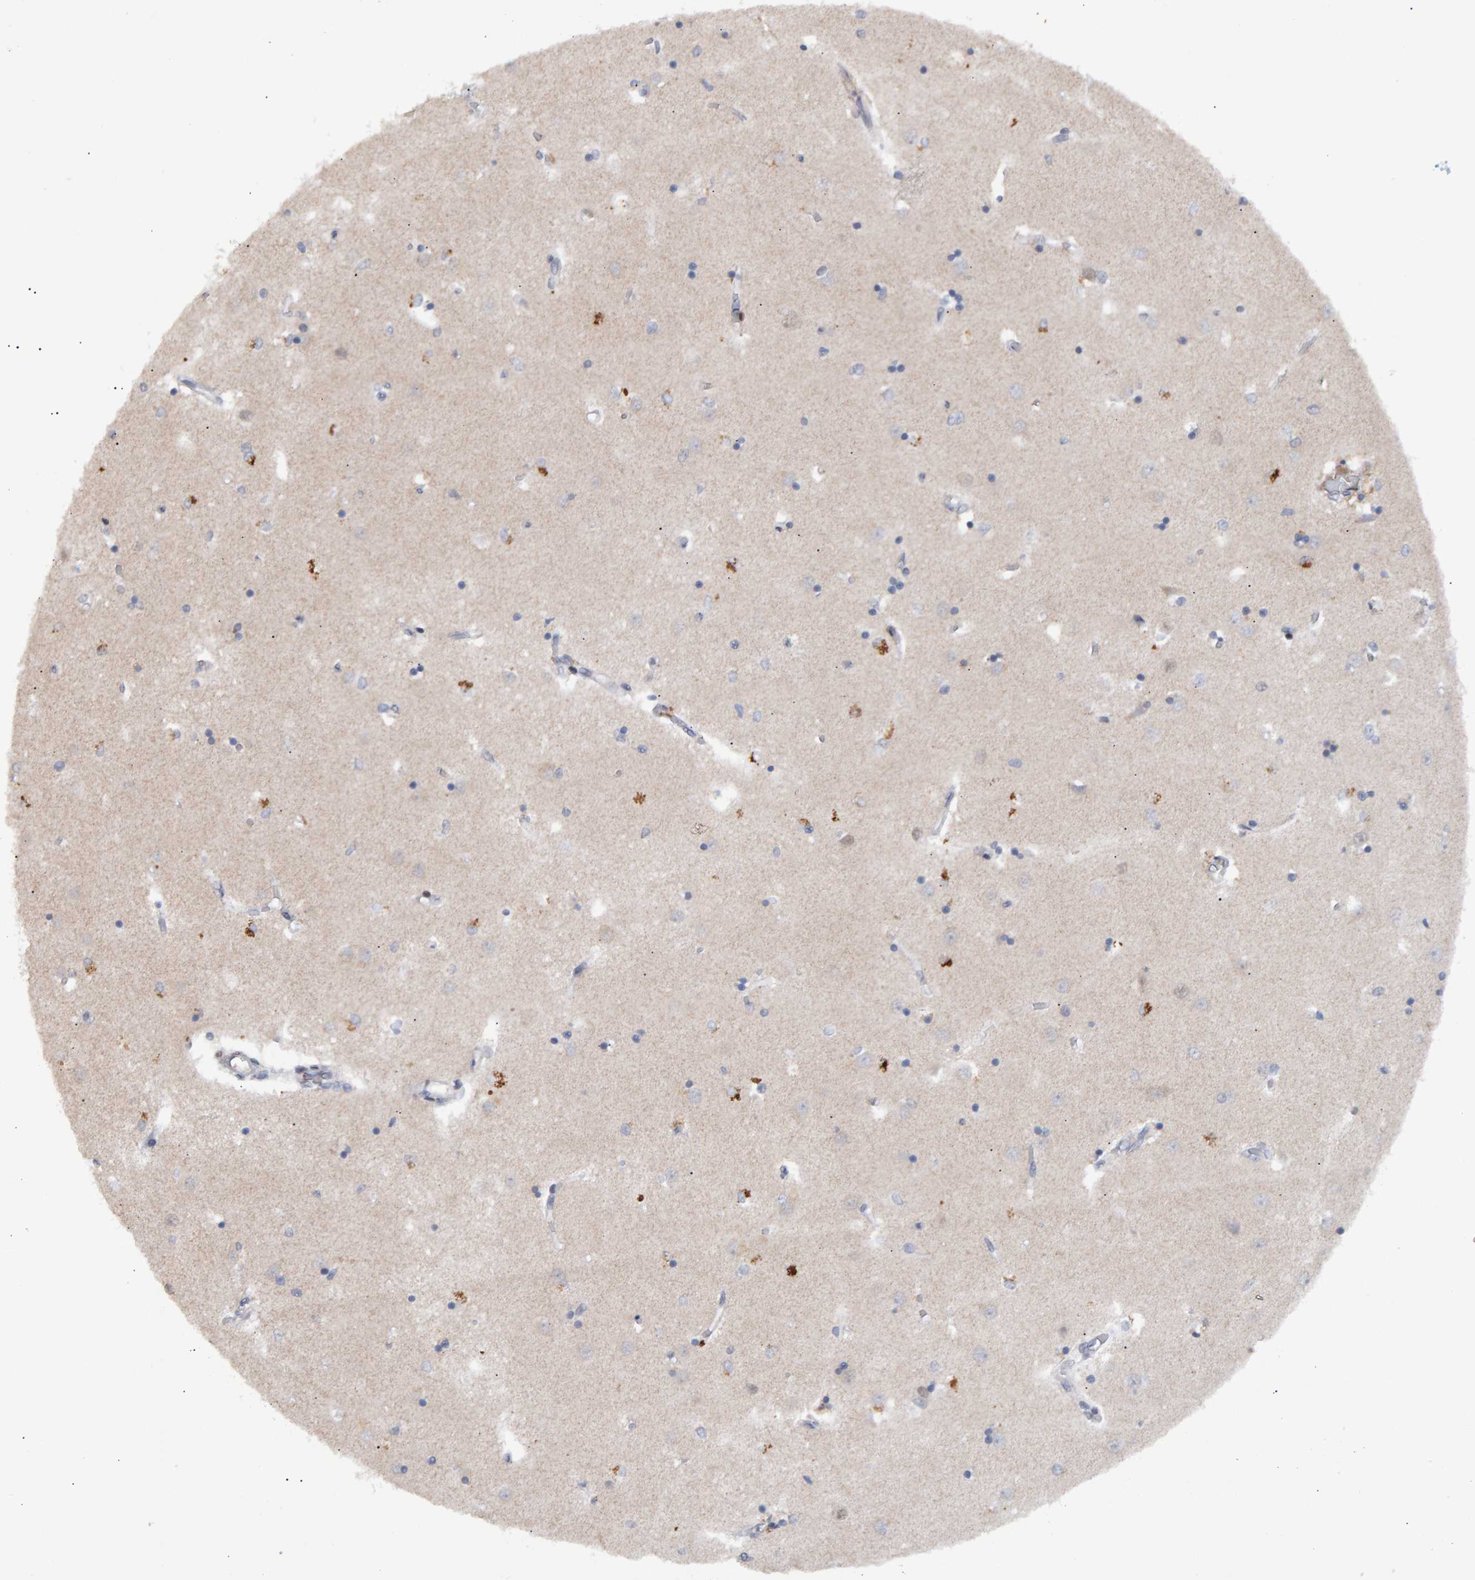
{"staining": {"intensity": "weak", "quantity": "<25%", "location": "nuclear"}, "tissue": "caudate", "cell_type": "Glial cells", "image_type": "normal", "snomed": [{"axis": "morphology", "description": "Normal tissue, NOS"}, {"axis": "topography", "description": "Lateral ventricle wall"}], "caption": "Immunohistochemistry of benign caudate demonstrates no staining in glial cells.", "gene": "ESRP1", "patient": {"sex": "male", "age": 45}}